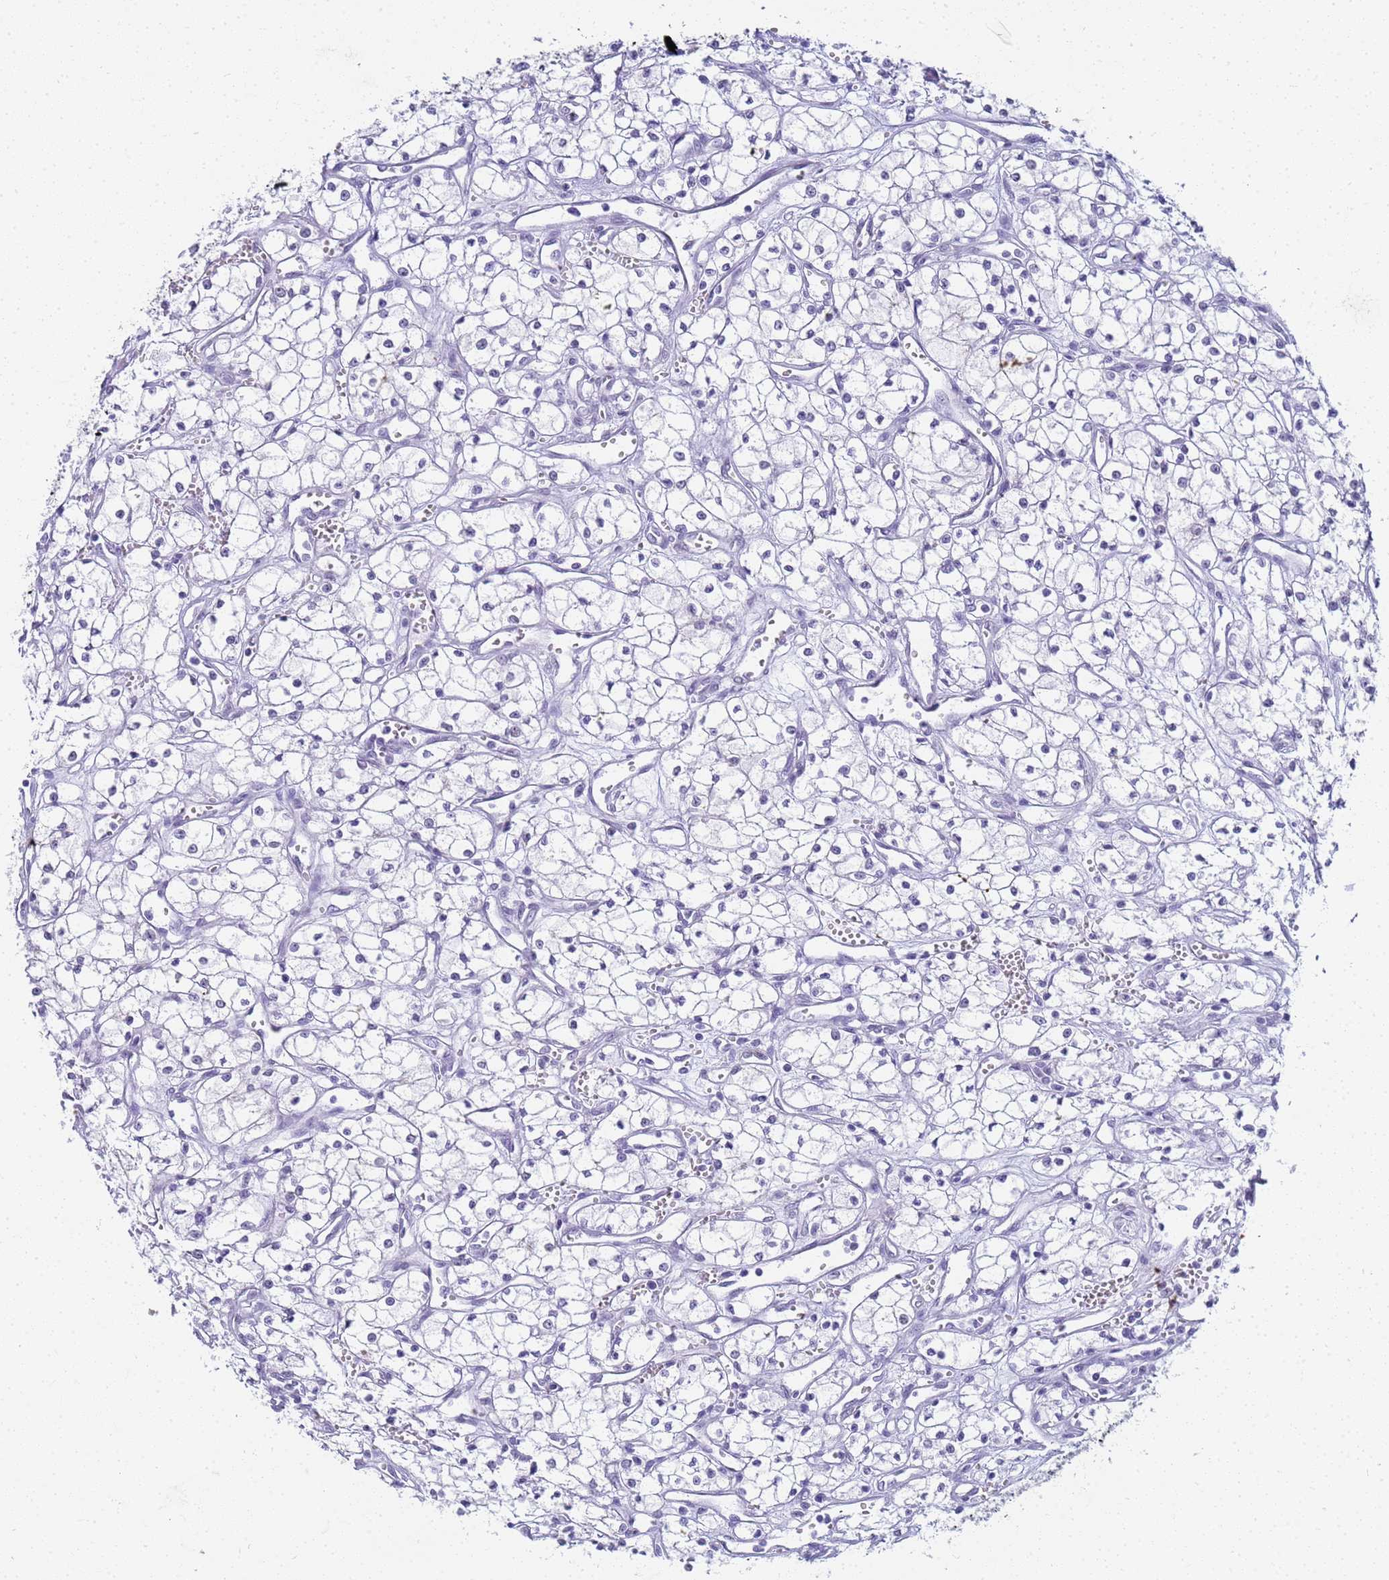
{"staining": {"intensity": "negative", "quantity": "none", "location": "none"}, "tissue": "renal cancer", "cell_type": "Tumor cells", "image_type": "cancer", "snomed": [{"axis": "morphology", "description": "Adenocarcinoma, NOS"}, {"axis": "topography", "description": "Kidney"}], "caption": "Tumor cells show no significant protein expression in renal cancer.", "gene": "SLC7A9", "patient": {"sex": "male", "age": 59}}